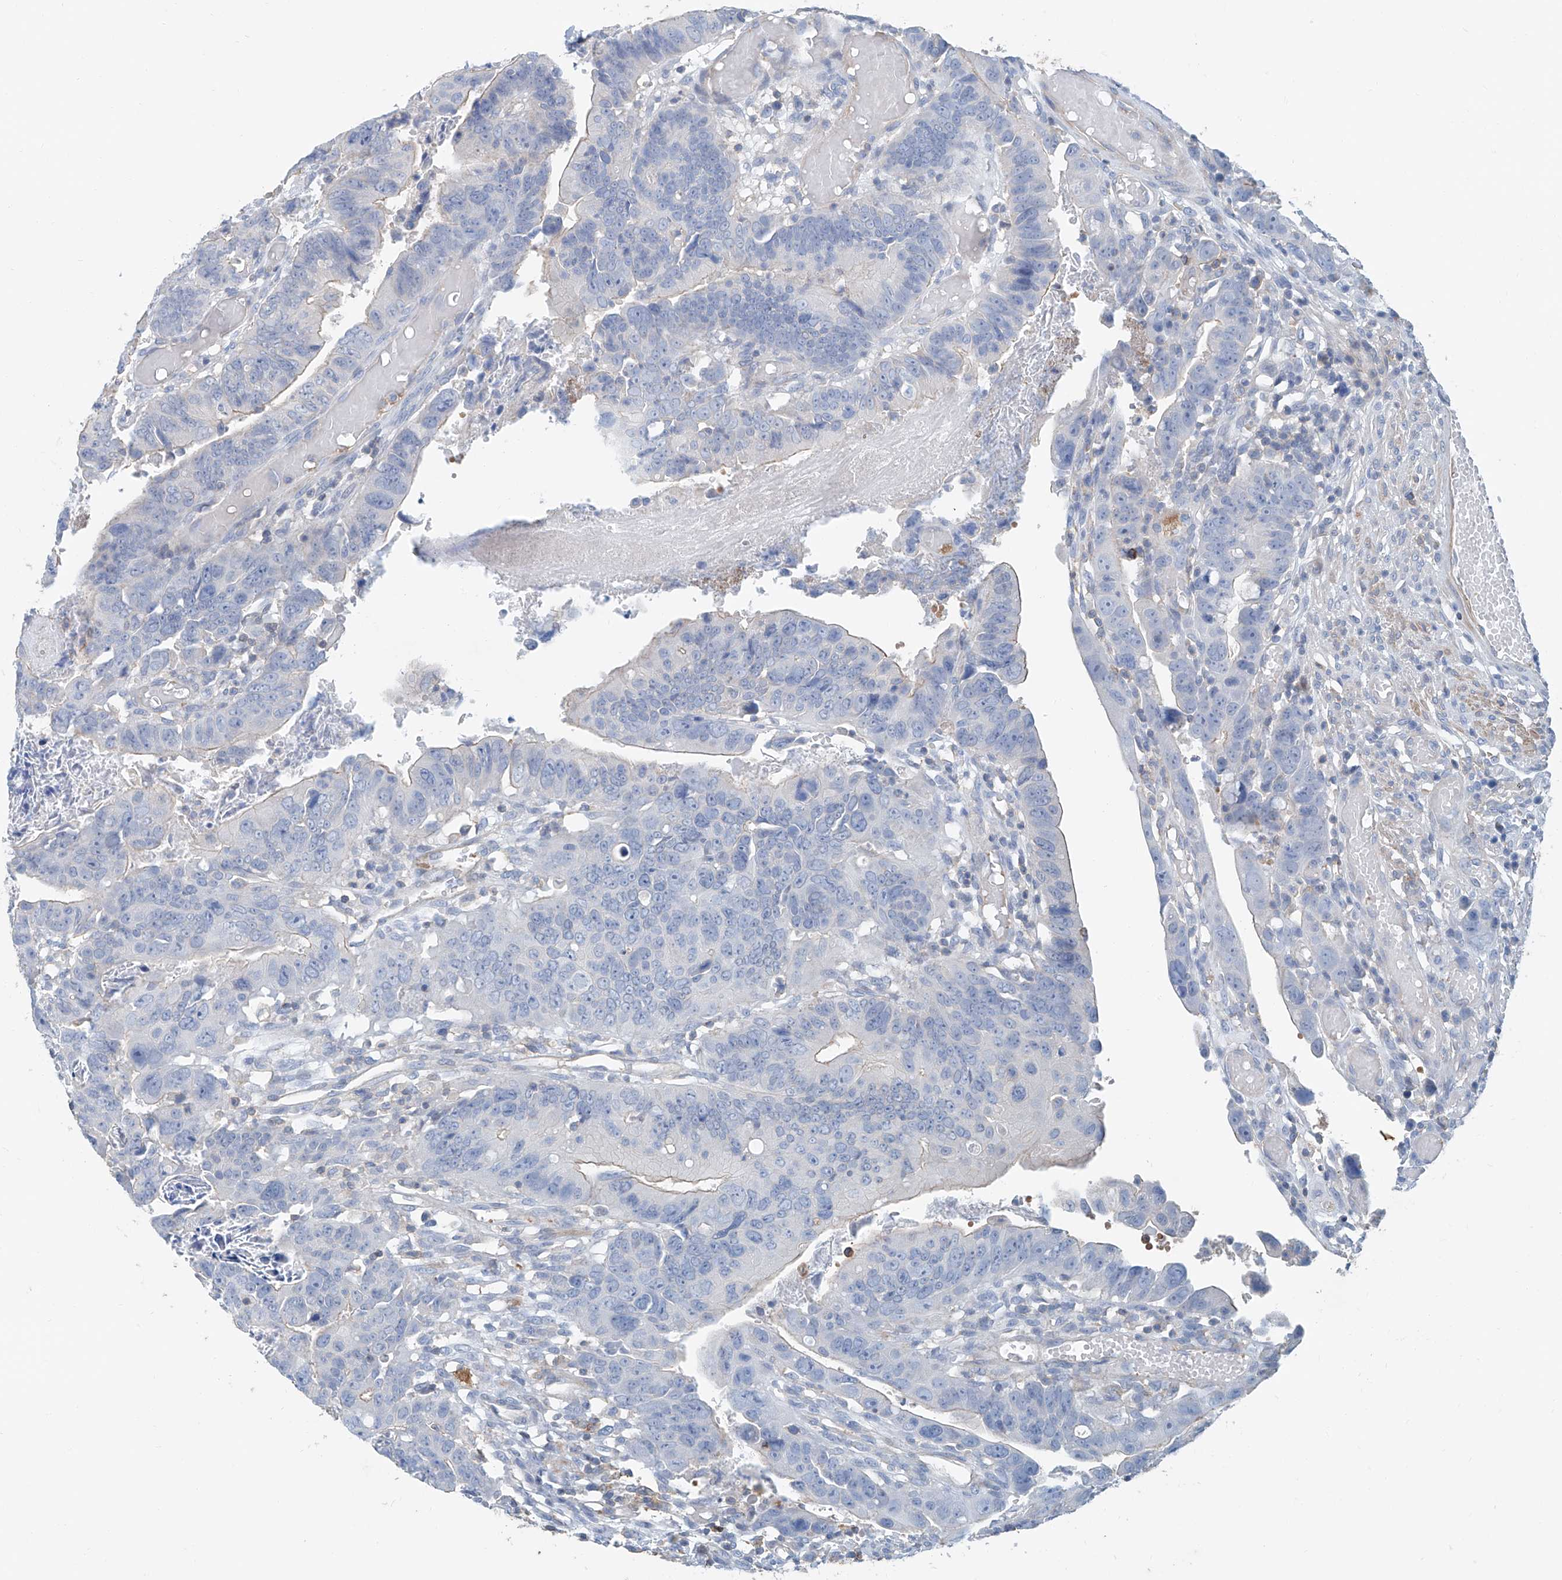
{"staining": {"intensity": "negative", "quantity": "none", "location": "none"}, "tissue": "colorectal cancer", "cell_type": "Tumor cells", "image_type": "cancer", "snomed": [{"axis": "morphology", "description": "Adenocarcinoma, NOS"}, {"axis": "topography", "description": "Rectum"}], "caption": "Immunohistochemistry histopathology image of human colorectal adenocarcinoma stained for a protein (brown), which shows no staining in tumor cells.", "gene": "ANKRD34A", "patient": {"sex": "female", "age": 65}}